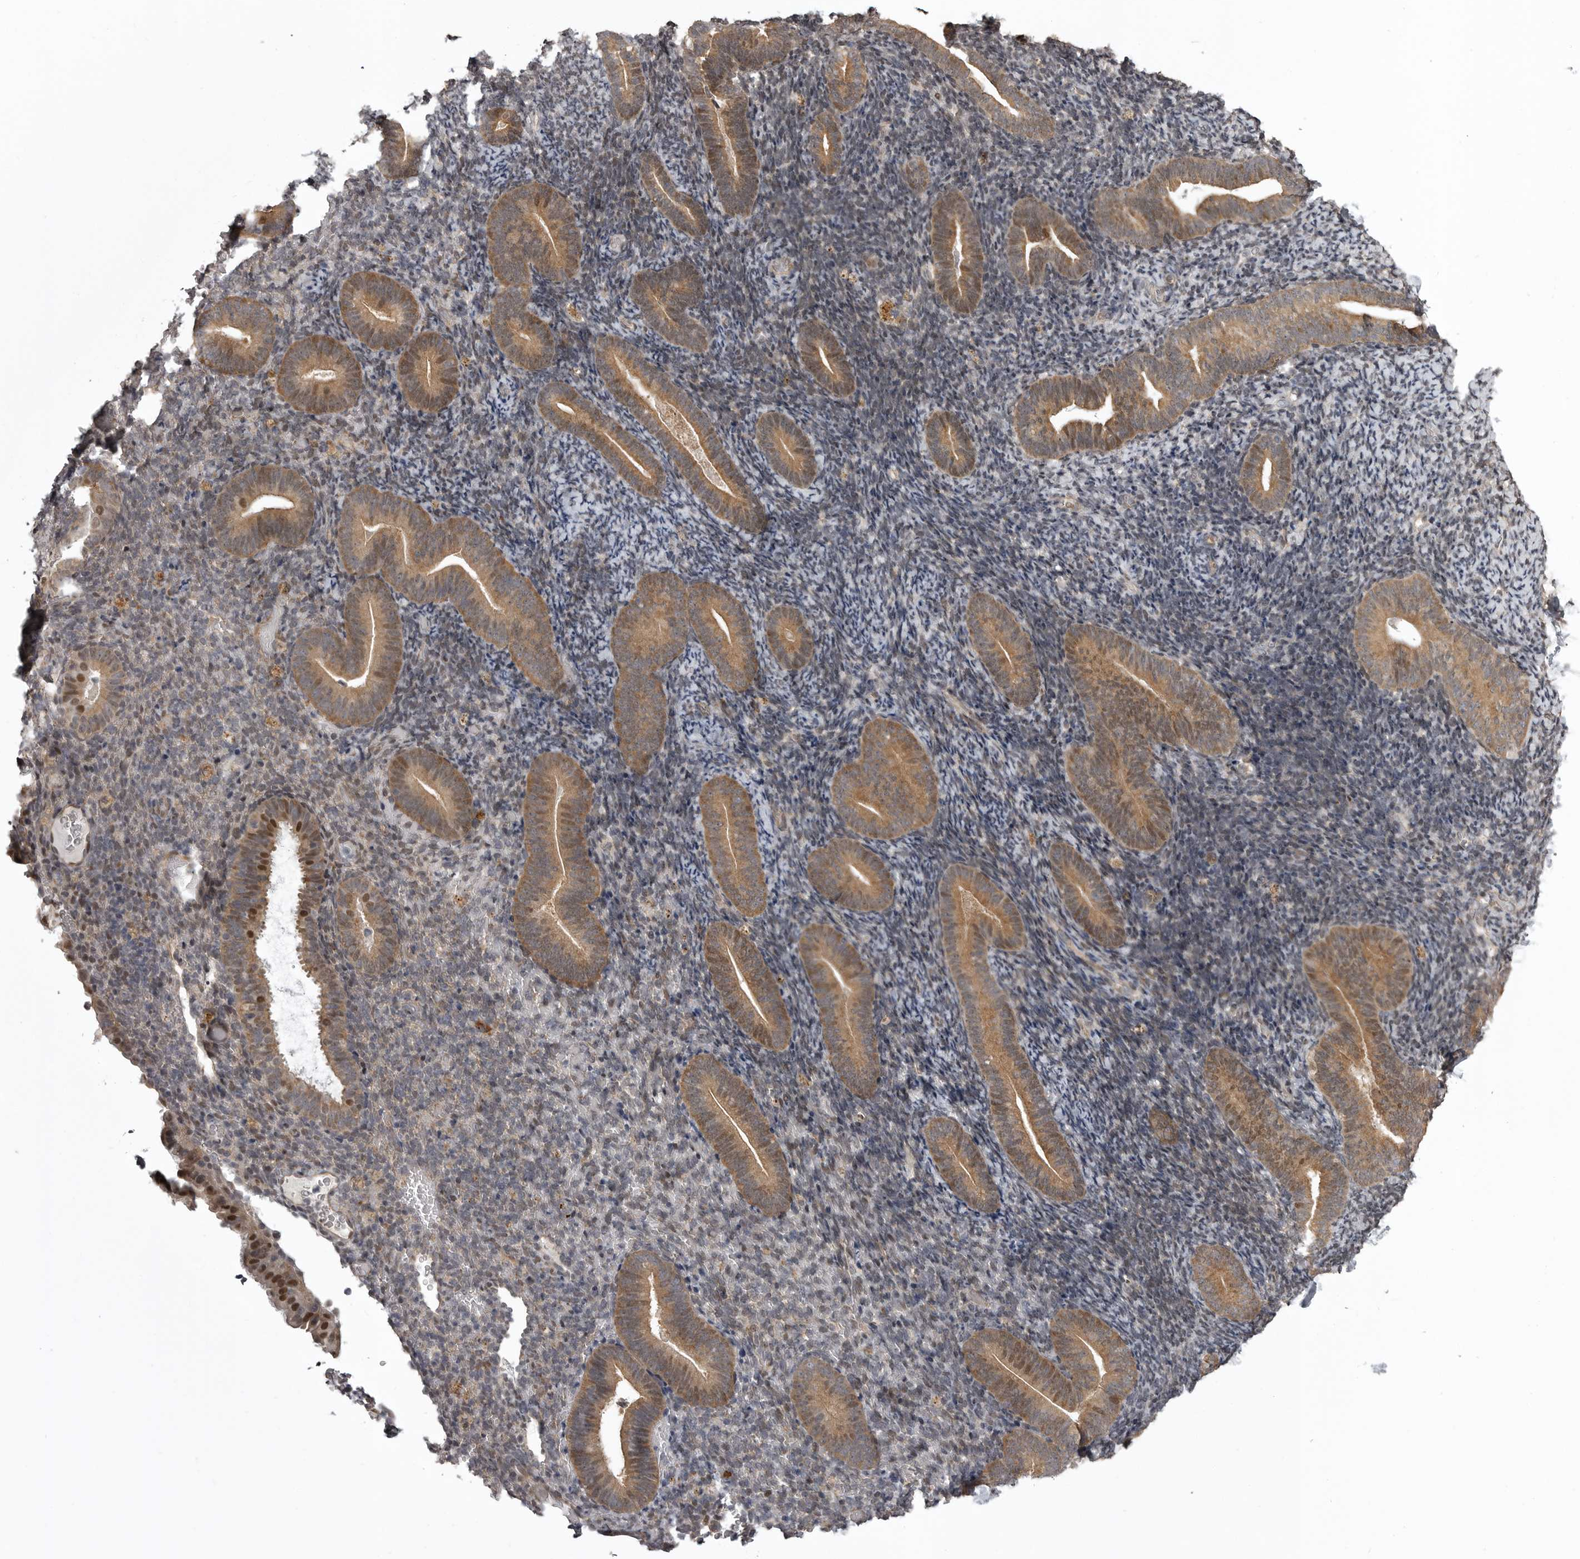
{"staining": {"intensity": "negative", "quantity": "none", "location": "none"}, "tissue": "endometrium", "cell_type": "Cells in endometrial stroma", "image_type": "normal", "snomed": [{"axis": "morphology", "description": "Normal tissue, NOS"}, {"axis": "topography", "description": "Endometrium"}], "caption": "Immunohistochemistry histopathology image of benign endometrium: endometrium stained with DAB displays no significant protein staining in cells in endometrial stroma.", "gene": "SNX16", "patient": {"sex": "female", "age": 51}}